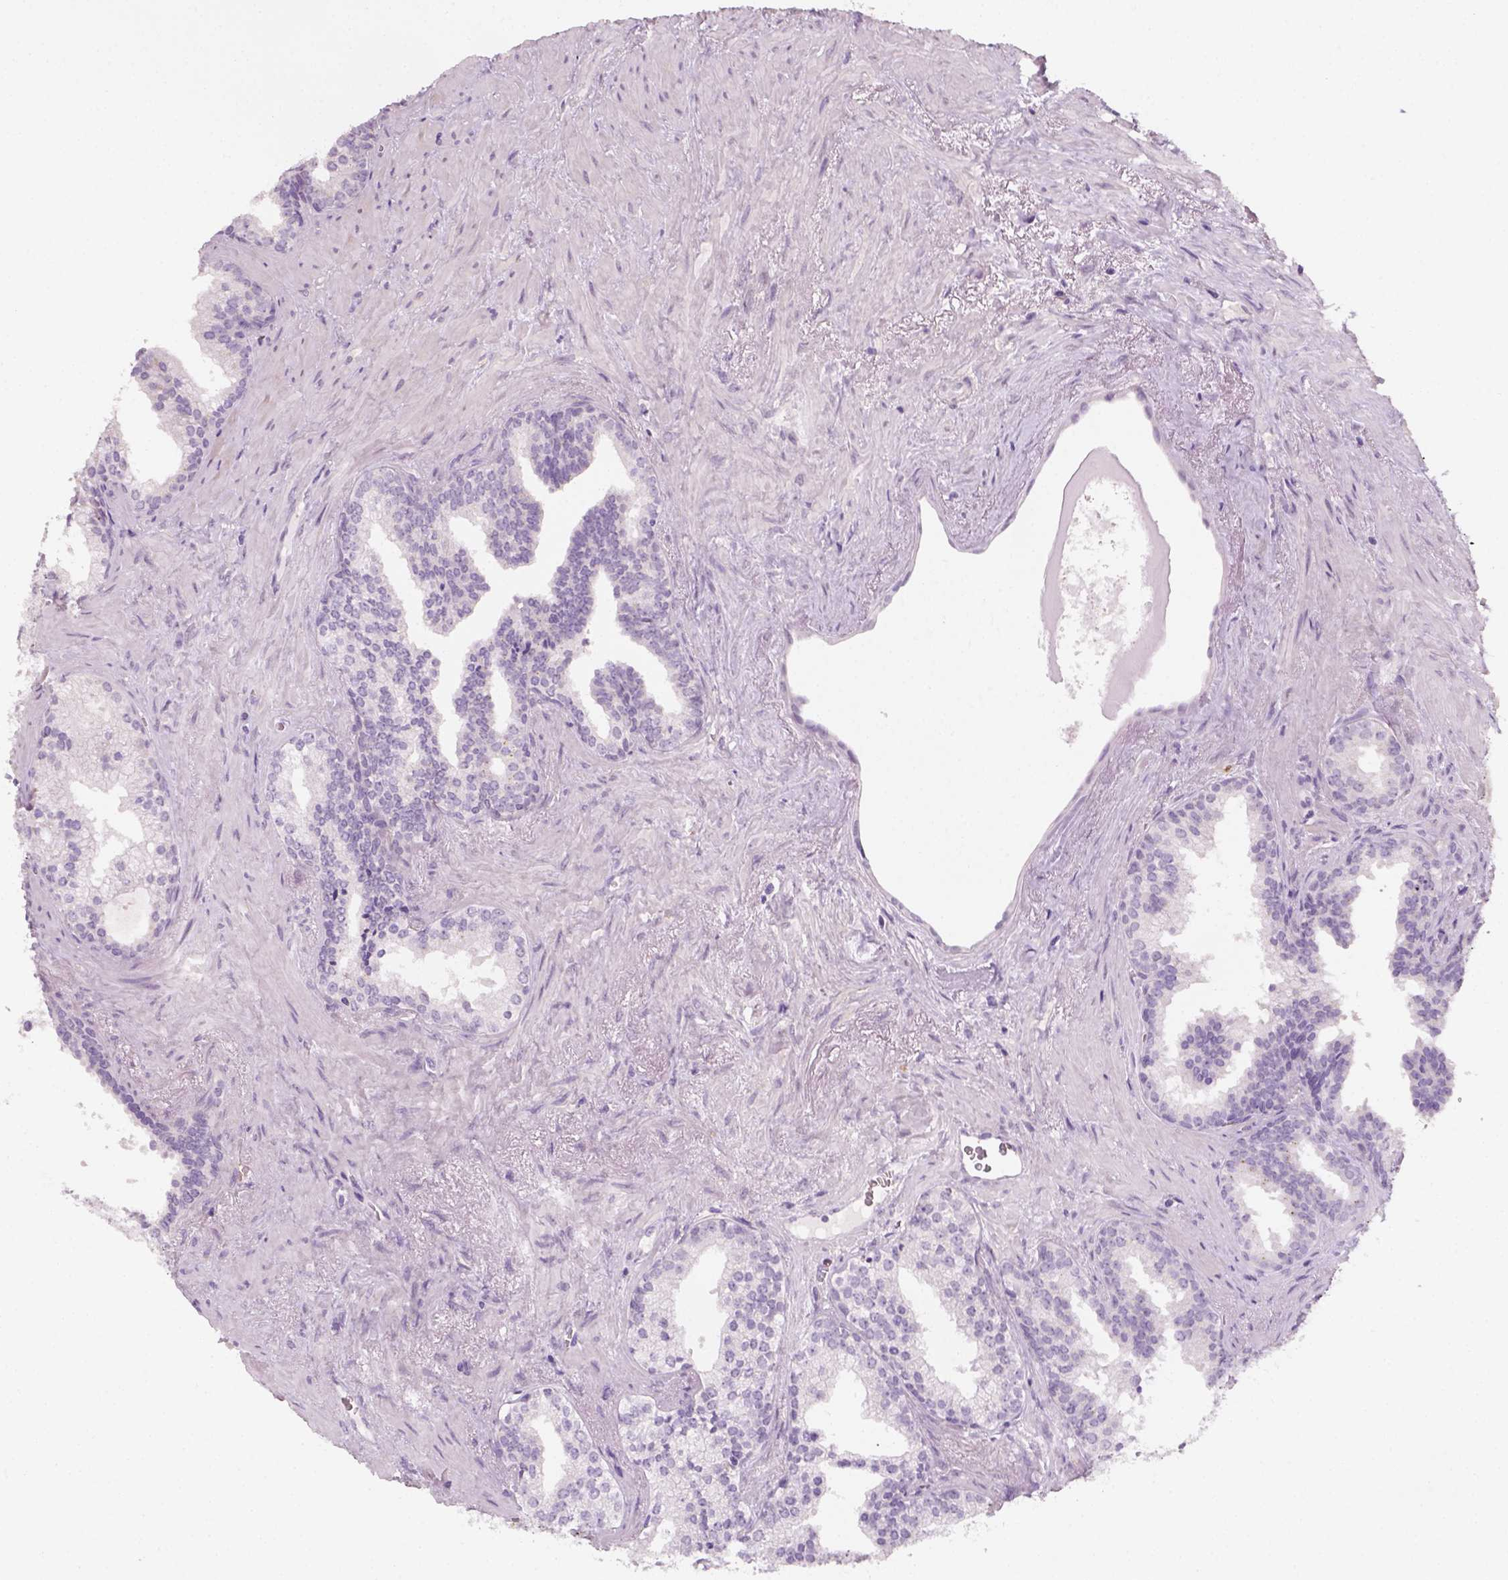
{"staining": {"intensity": "negative", "quantity": "none", "location": "none"}, "tissue": "prostate cancer", "cell_type": "Tumor cells", "image_type": "cancer", "snomed": [{"axis": "morphology", "description": "Adenocarcinoma, High grade"}, {"axis": "topography", "description": "Prostate"}], "caption": "Tumor cells are negative for brown protein staining in prostate cancer (adenocarcinoma (high-grade)). The staining is performed using DAB (3,3'-diaminobenzidine) brown chromogen with nuclei counter-stained in using hematoxylin.", "gene": "FAM163B", "patient": {"sex": "male", "age": 68}}